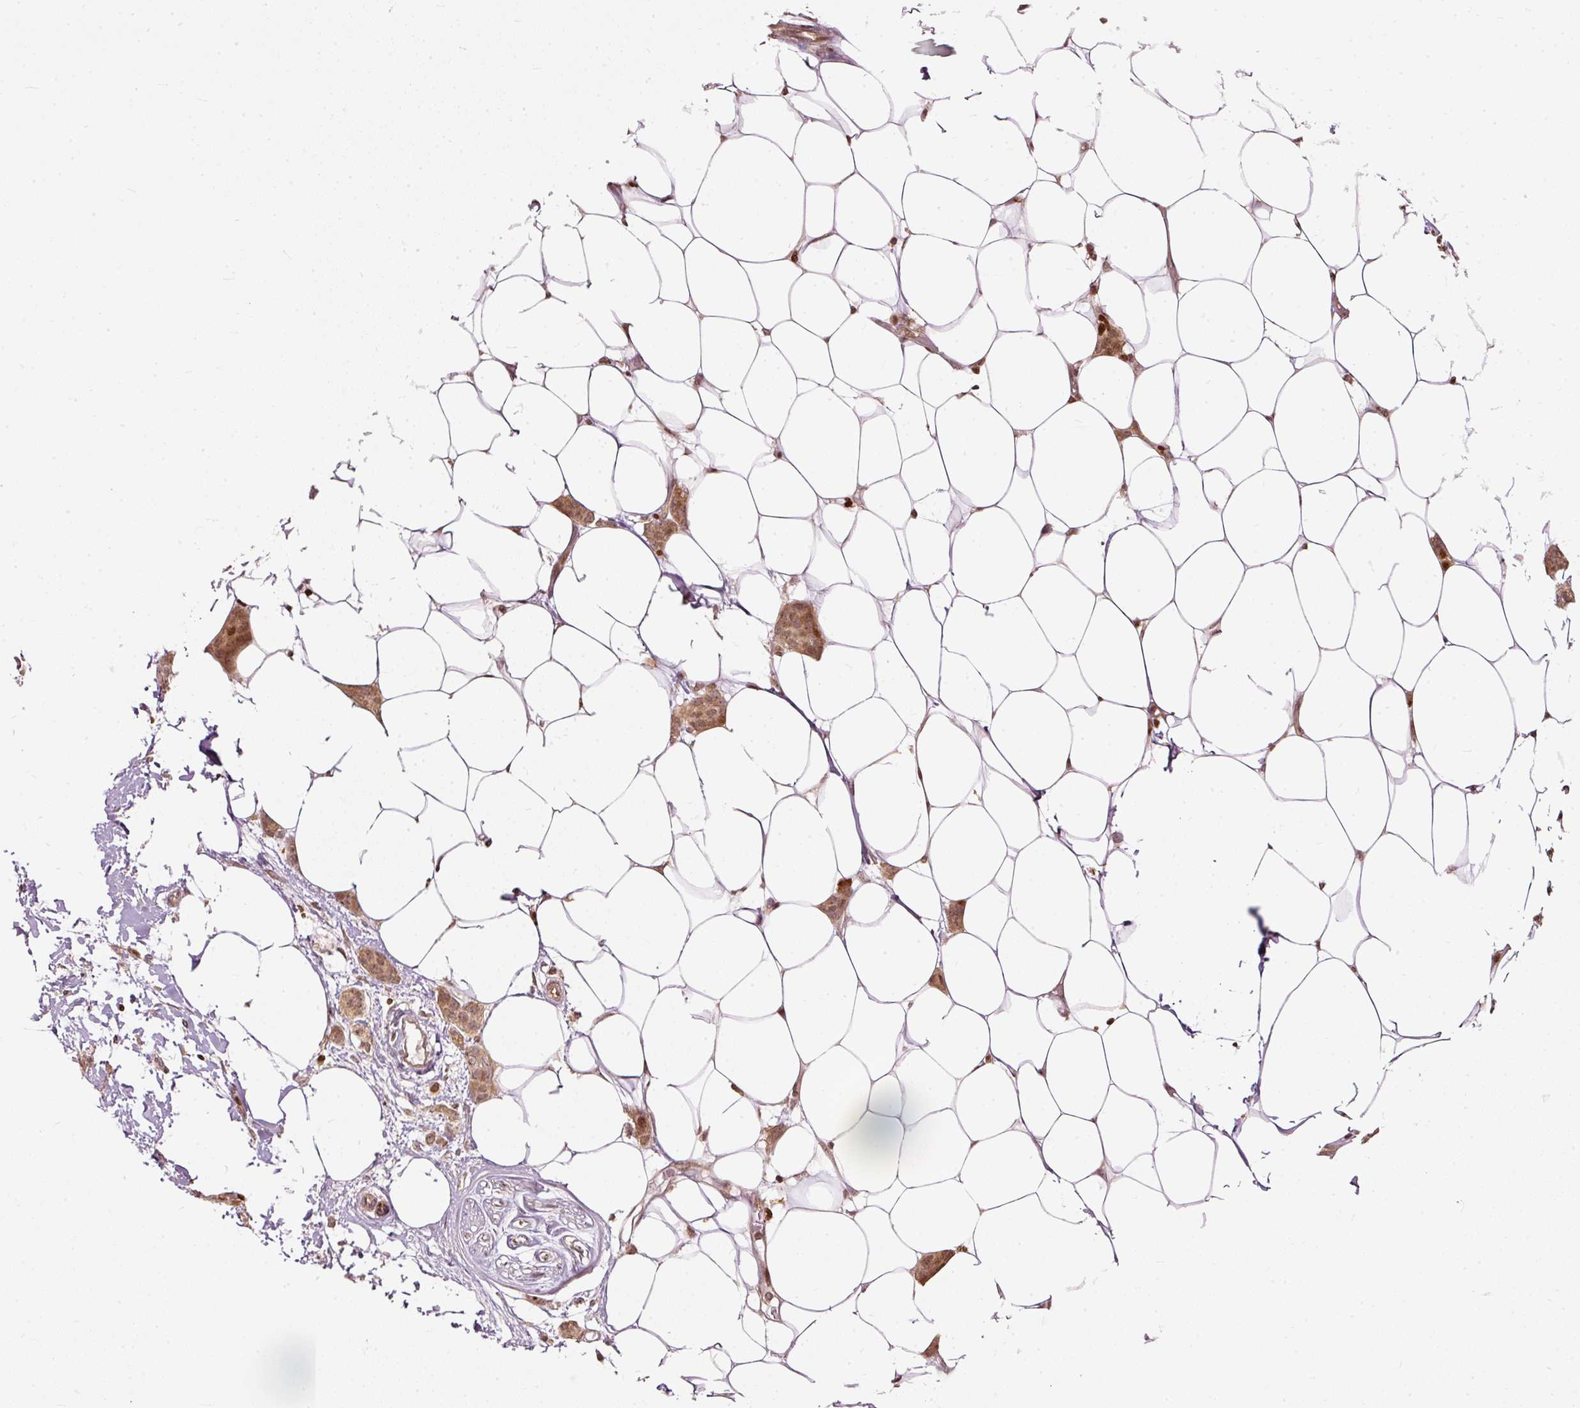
{"staining": {"intensity": "moderate", "quantity": ">75%", "location": "cytoplasmic/membranous,nuclear"}, "tissue": "breast cancer", "cell_type": "Tumor cells", "image_type": "cancer", "snomed": [{"axis": "morphology", "description": "Duct carcinoma"}, {"axis": "topography", "description": "Breast"}], "caption": "Breast cancer (intraductal carcinoma) stained with a protein marker demonstrates moderate staining in tumor cells.", "gene": "ZNF778", "patient": {"sex": "female", "age": 72}}